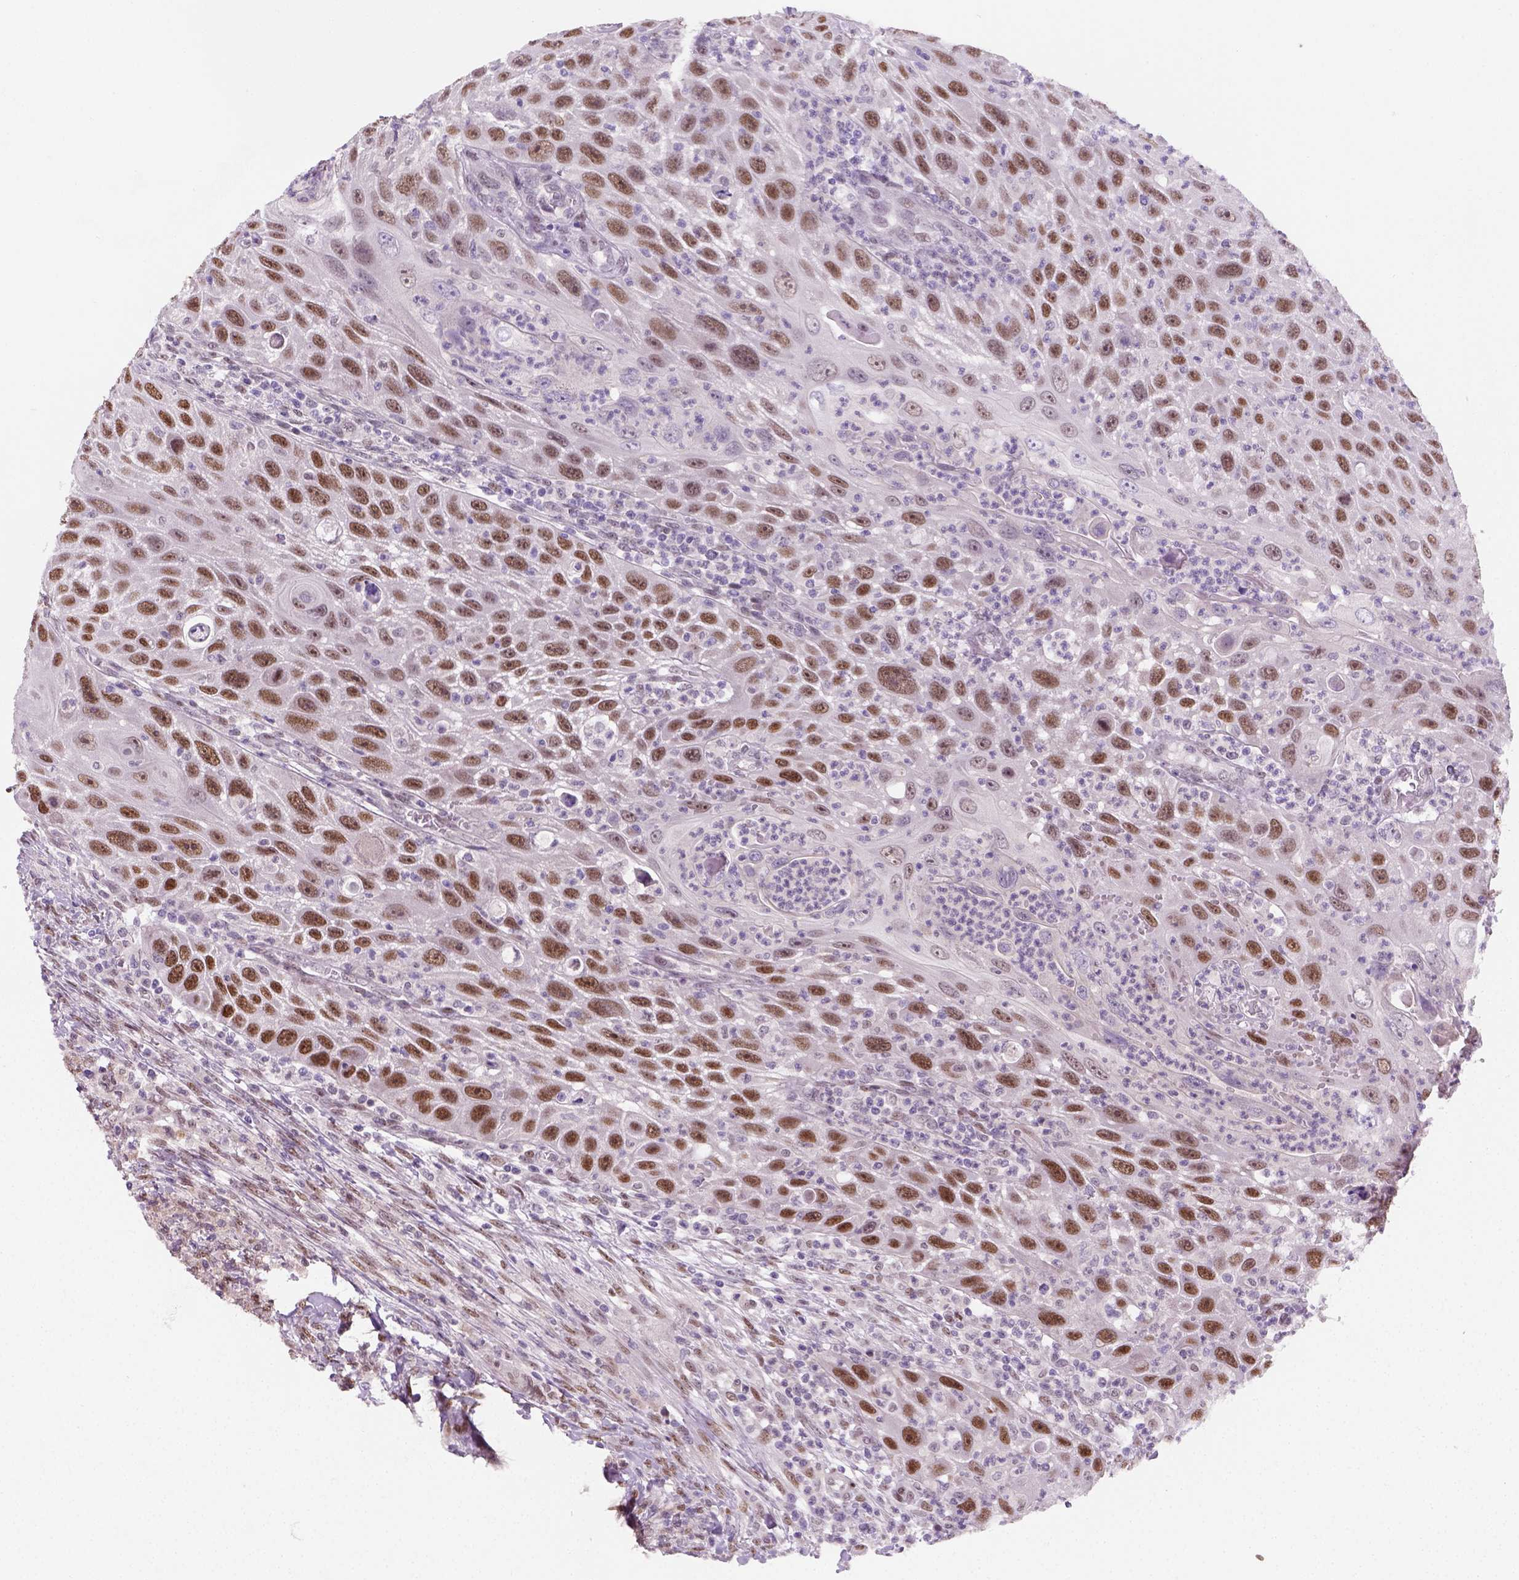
{"staining": {"intensity": "moderate", "quantity": ">75%", "location": "nuclear"}, "tissue": "head and neck cancer", "cell_type": "Tumor cells", "image_type": "cancer", "snomed": [{"axis": "morphology", "description": "Squamous cell carcinoma, NOS"}, {"axis": "topography", "description": "Head-Neck"}], "caption": "This histopathology image displays squamous cell carcinoma (head and neck) stained with immunohistochemistry to label a protein in brown. The nuclear of tumor cells show moderate positivity for the protein. Nuclei are counter-stained blue.", "gene": "C1orf112", "patient": {"sex": "male", "age": 69}}